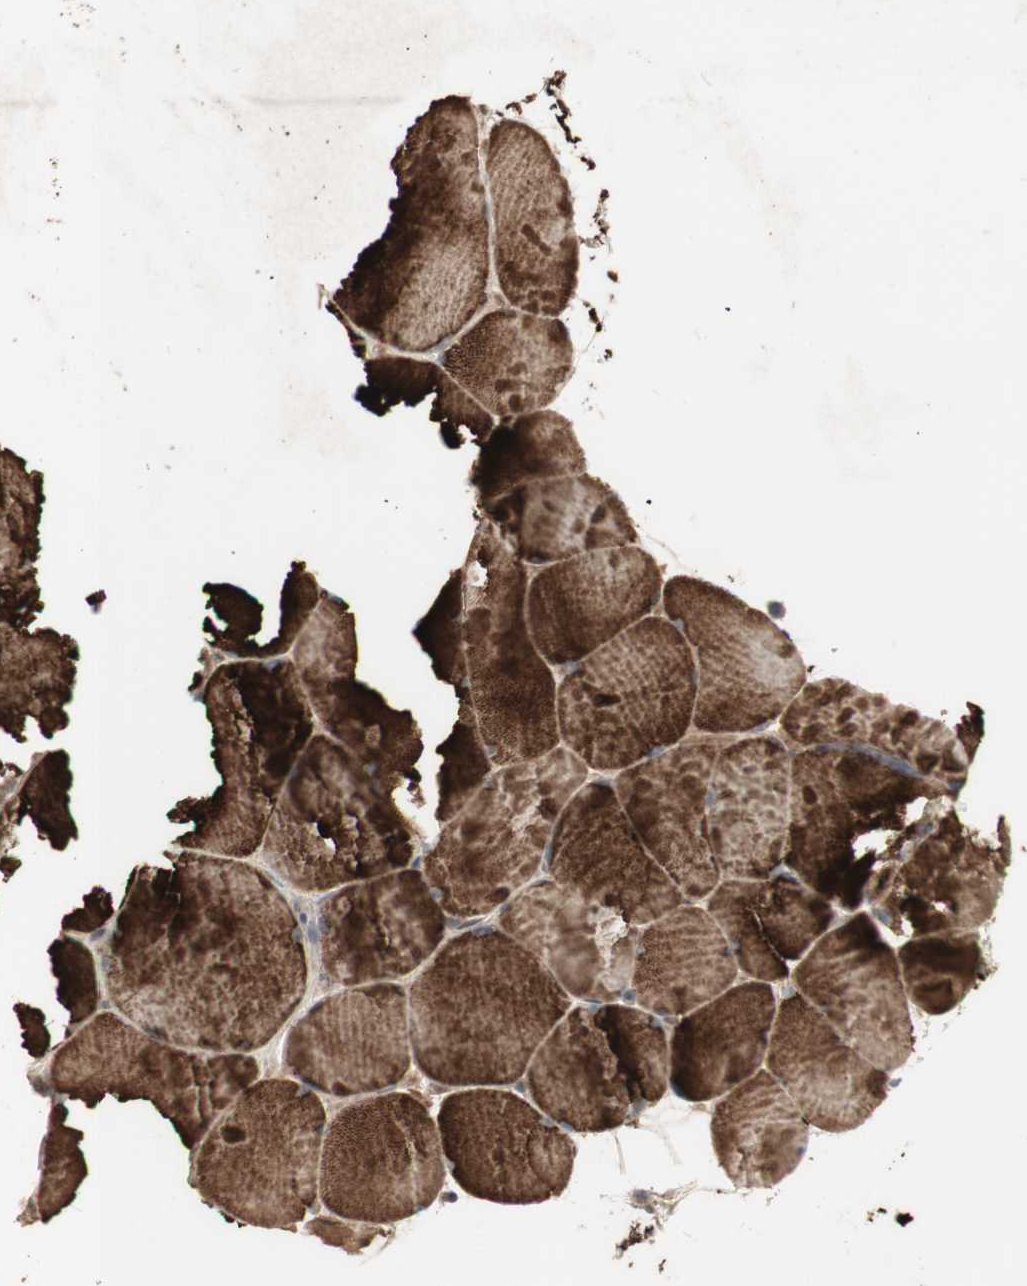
{"staining": {"intensity": "strong", "quantity": ">75%", "location": "cytoplasmic/membranous"}, "tissue": "skeletal muscle", "cell_type": "Myocytes", "image_type": "normal", "snomed": [{"axis": "morphology", "description": "Normal tissue, NOS"}, {"axis": "topography", "description": "Skin"}, {"axis": "topography", "description": "Skeletal muscle"}], "caption": "Skeletal muscle was stained to show a protein in brown. There is high levels of strong cytoplasmic/membranous expression in approximately >75% of myocytes. The staining is performed using DAB (3,3'-diaminobenzidine) brown chromogen to label protein expression. The nuclei are counter-stained blue using hematoxylin.", "gene": "ALOX12", "patient": {"sex": "male", "age": 83}}